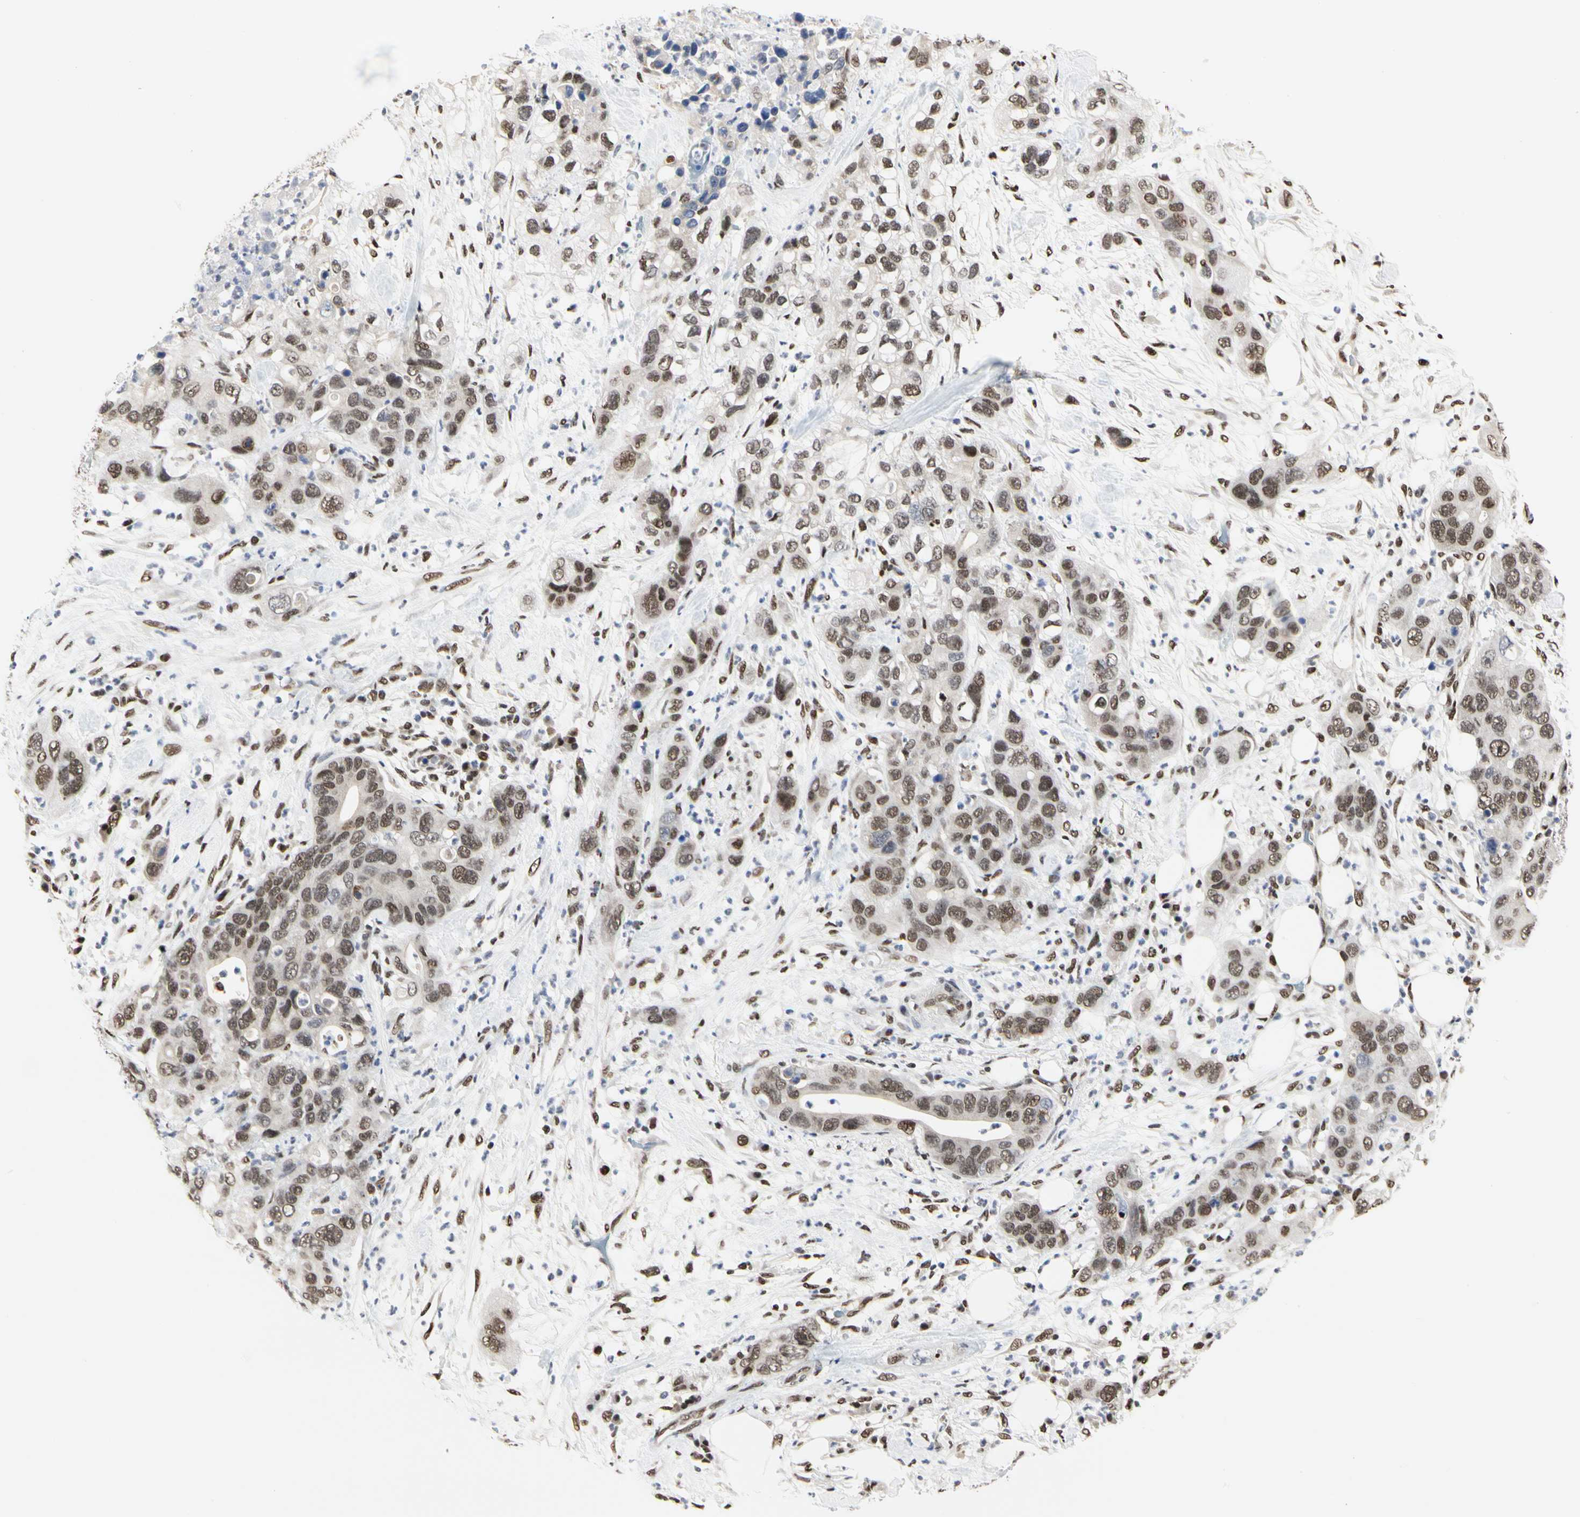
{"staining": {"intensity": "moderate", "quantity": ">75%", "location": "nuclear"}, "tissue": "pancreatic cancer", "cell_type": "Tumor cells", "image_type": "cancer", "snomed": [{"axis": "morphology", "description": "Adenocarcinoma, NOS"}, {"axis": "topography", "description": "Pancreas"}], "caption": "Approximately >75% of tumor cells in human pancreatic cancer (adenocarcinoma) reveal moderate nuclear protein positivity as visualized by brown immunohistochemical staining.", "gene": "PRMT3", "patient": {"sex": "female", "age": 71}}